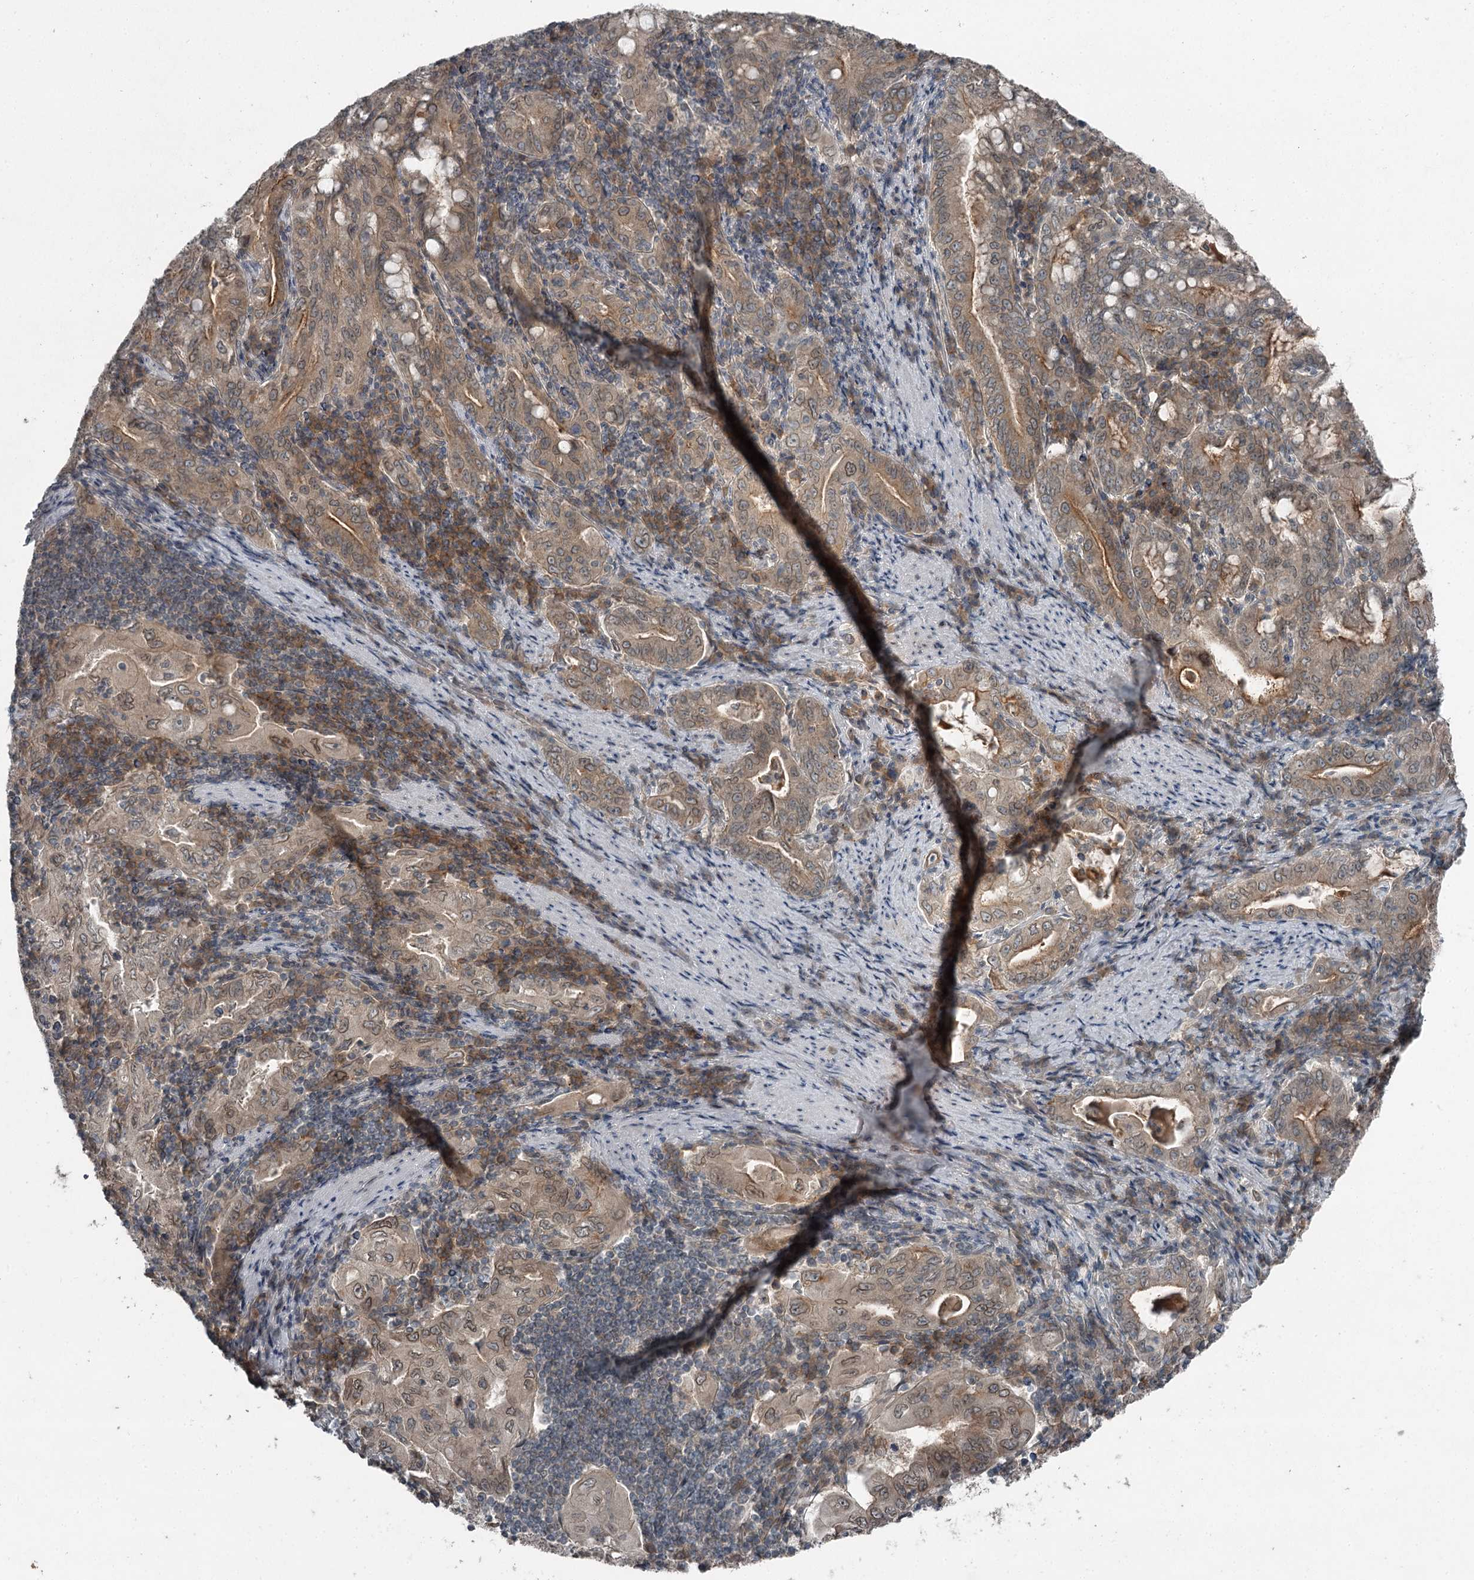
{"staining": {"intensity": "moderate", "quantity": "<25%", "location": "cytoplasmic/membranous"}, "tissue": "stomach cancer", "cell_type": "Tumor cells", "image_type": "cancer", "snomed": [{"axis": "morphology", "description": "Normal tissue, NOS"}, {"axis": "morphology", "description": "Adenocarcinoma, NOS"}, {"axis": "topography", "description": "Esophagus"}, {"axis": "topography", "description": "Stomach, upper"}, {"axis": "topography", "description": "Peripheral nerve tissue"}], "caption": "The micrograph reveals immunohistochemical staining of stomach cancer. There is moderate cytoplasmic/membranous expression is identified in about <25% of tumor cells.", "gene": "SLC39A8", "patient": {"sex": "male", "age": 62}}